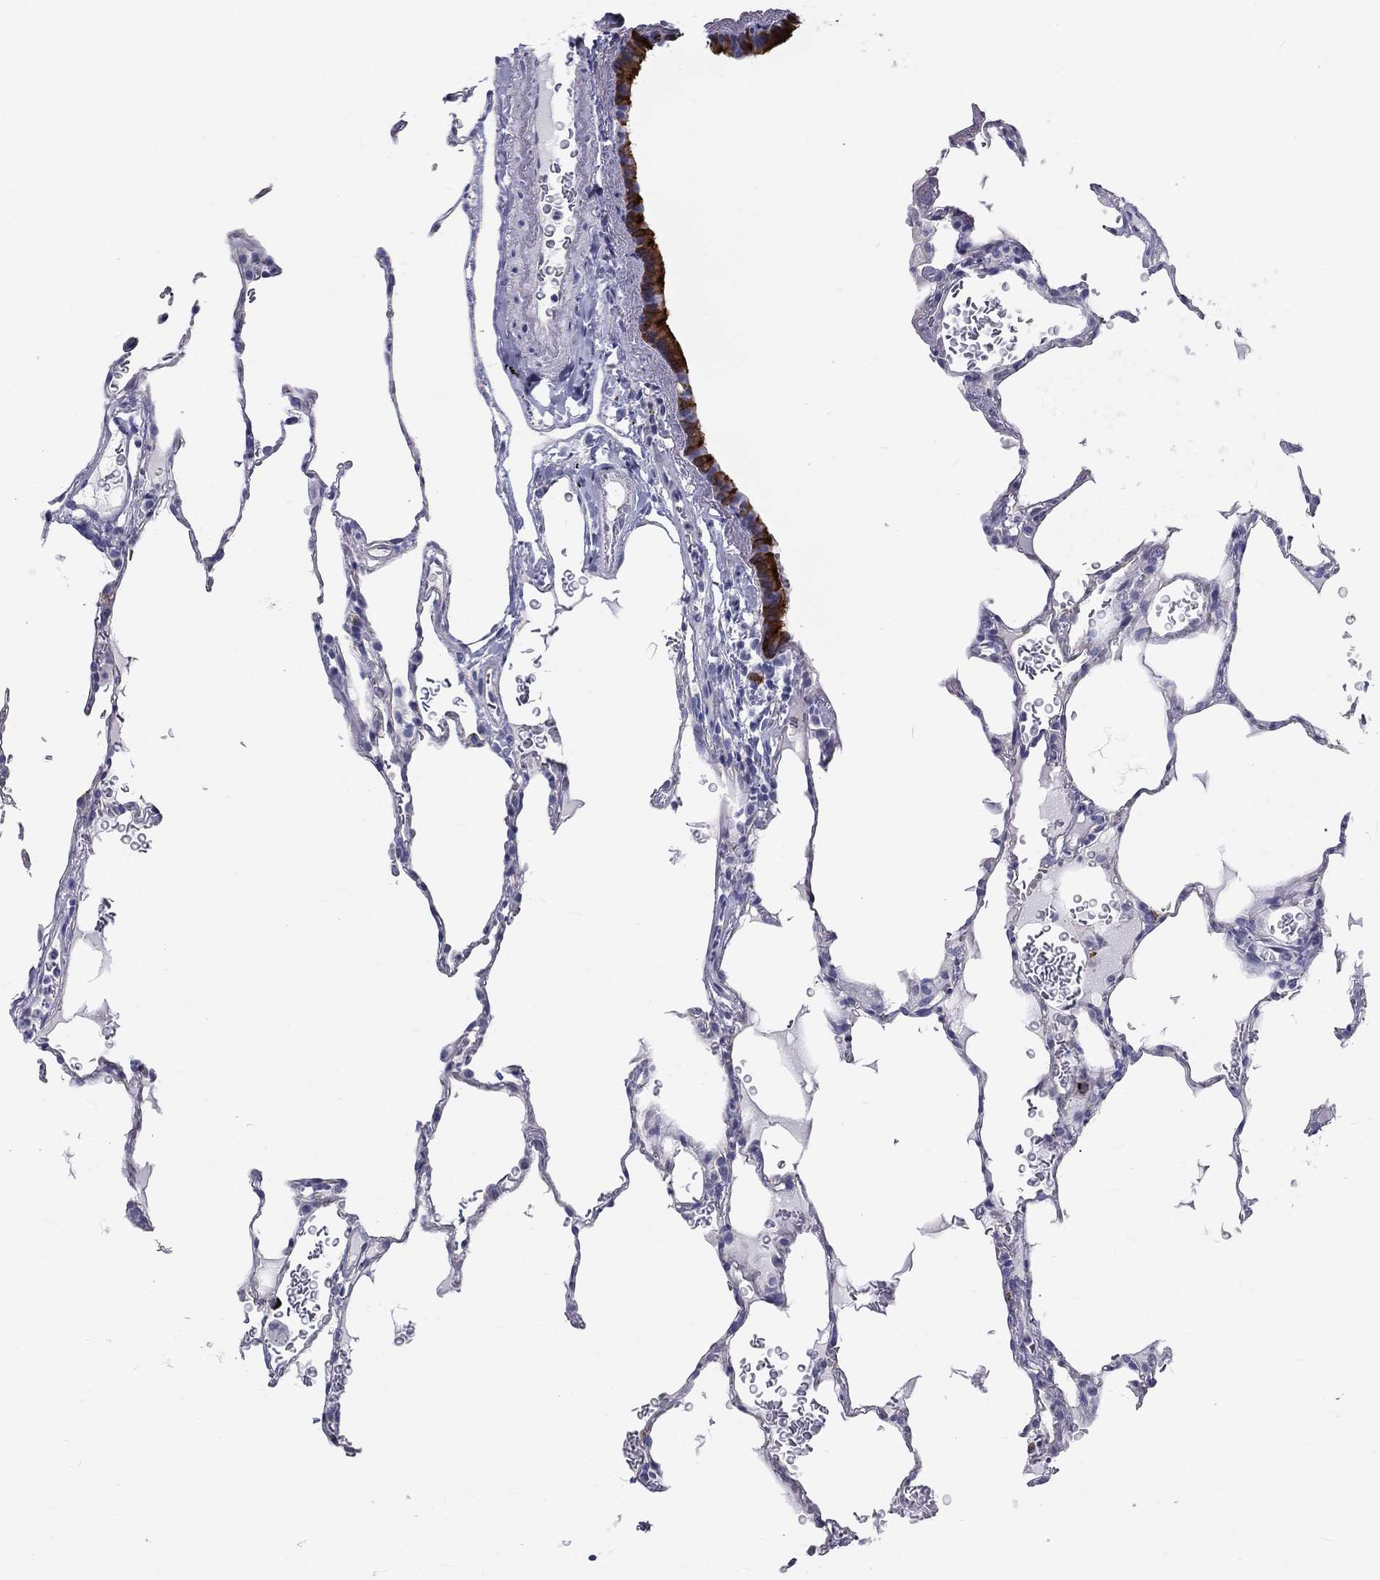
{"staining": {"intensity": "negative", "quantity": "none", "location": "none"}, "tissue": "lung", "cell_type": "Alveolar cells", "image_type": "normal", "snomed": [{"axis": "morphology", "description": "Normal tissue, NOS"}, {"axis": "morphology", "description": "Adenocarcinoma, metastatic, NOS"}, {"axis": "topography", "description": "Lung"}], "caption": "DAB (3,3'-diaminobenzidine) immunohistochemical staining of normal human lung exhibits no significant positivity in alveolar cells. Brightfield microscopy of immunohistochemistry (IHC) stained with DAB (brown) and hematoxylin (blue), captured at high magnification.", "gene": "DNALI1", "patient": {"sex": "male", "age": 45}}